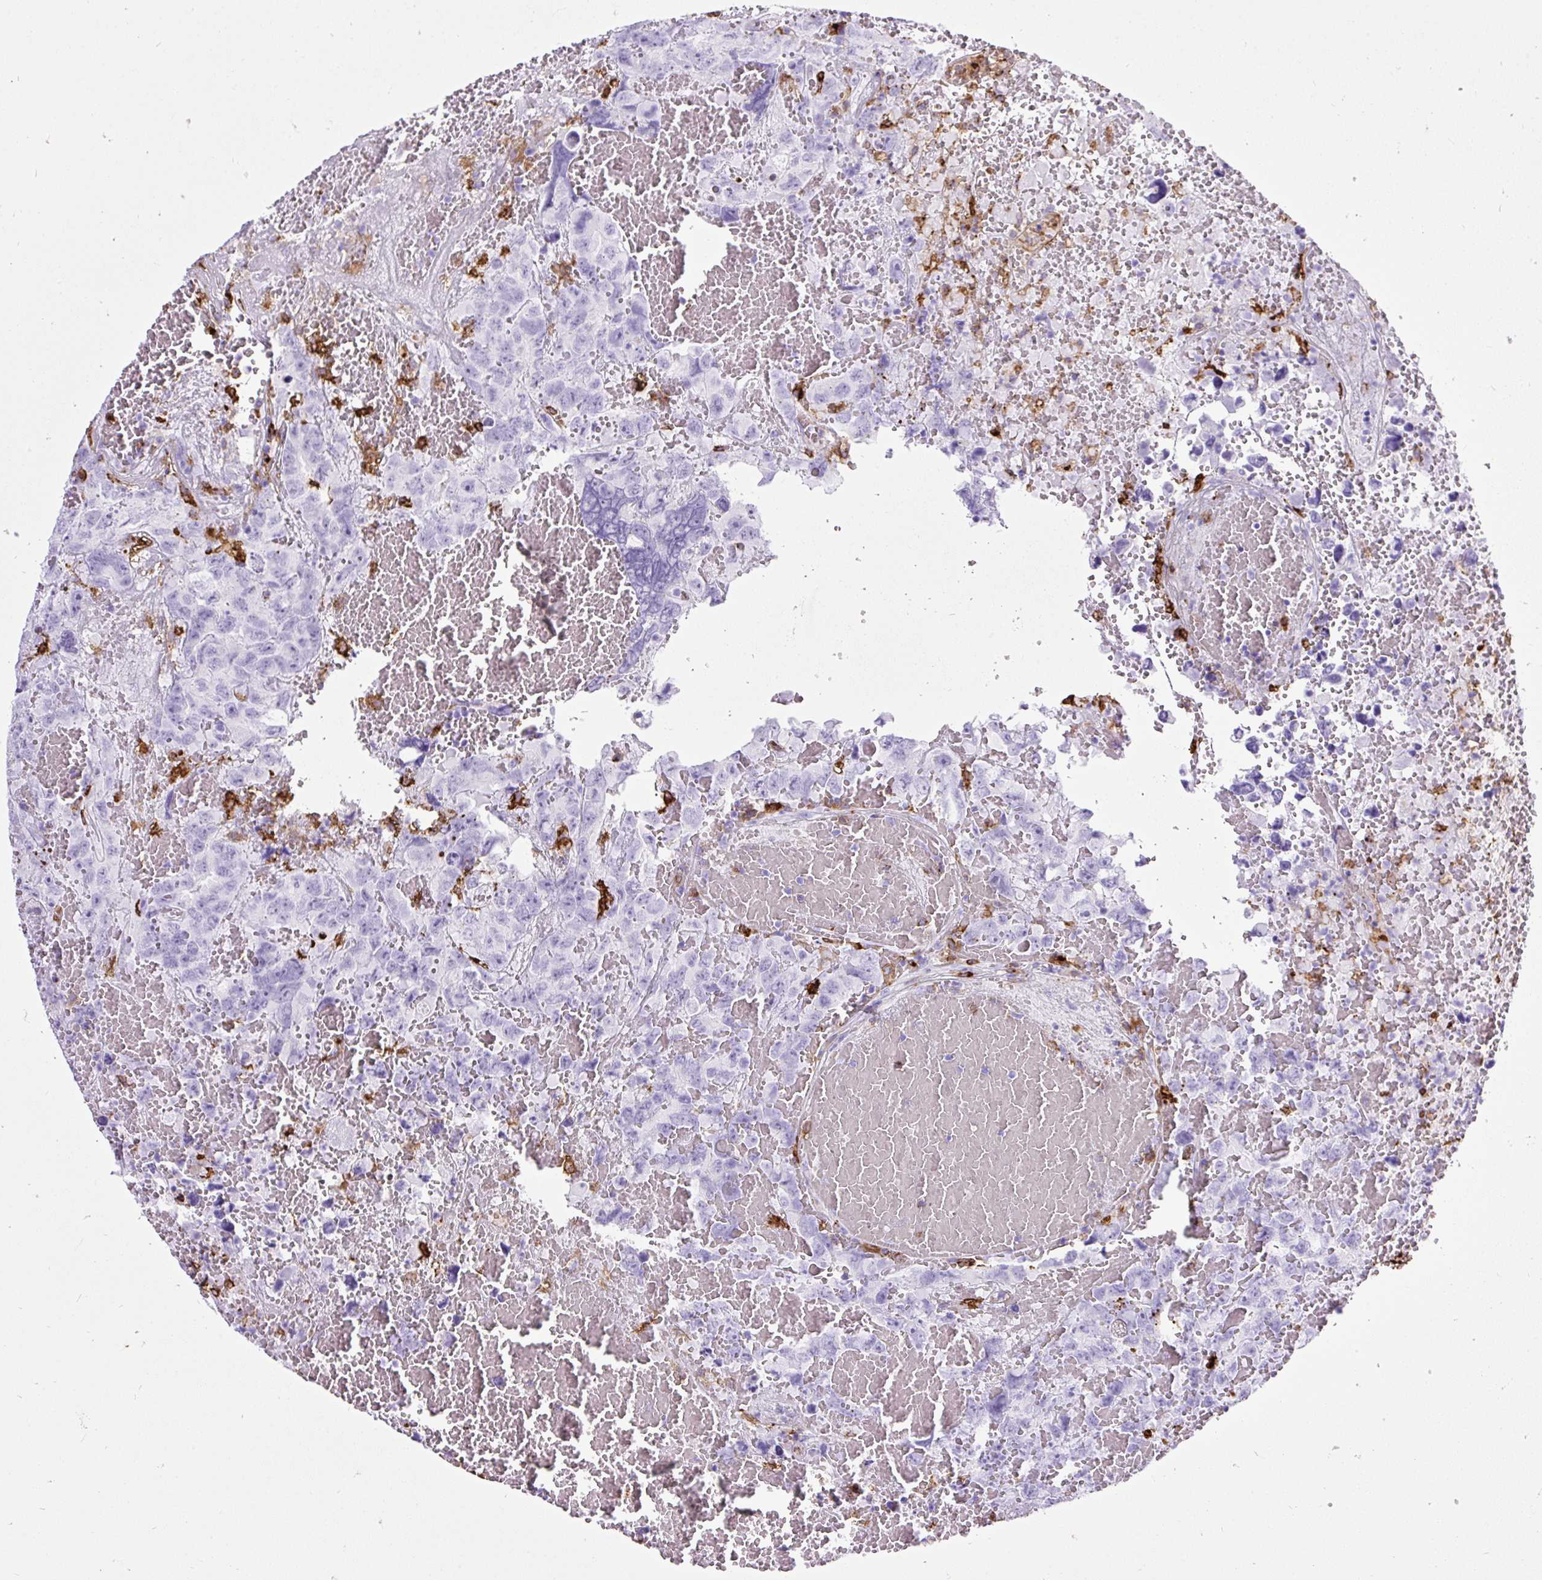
{"staining": {"intensity": "negative", "quantity": "none", "location": "none"}, "tissue": "testis cancer", "cell_type": "Tumor cells", "image_type": "cancer", "snomed": [{"axis": "morphology", "description": "Carcinoma, Embryonal, NOS"}, {"axis": "topography", "description": "Testis"}], "caption": "Tumor cells show no significant expression in embryonal carcinoma (testis).", "gene": "HLA-DRA", "patient": {"sex": "male", "age": 45}}